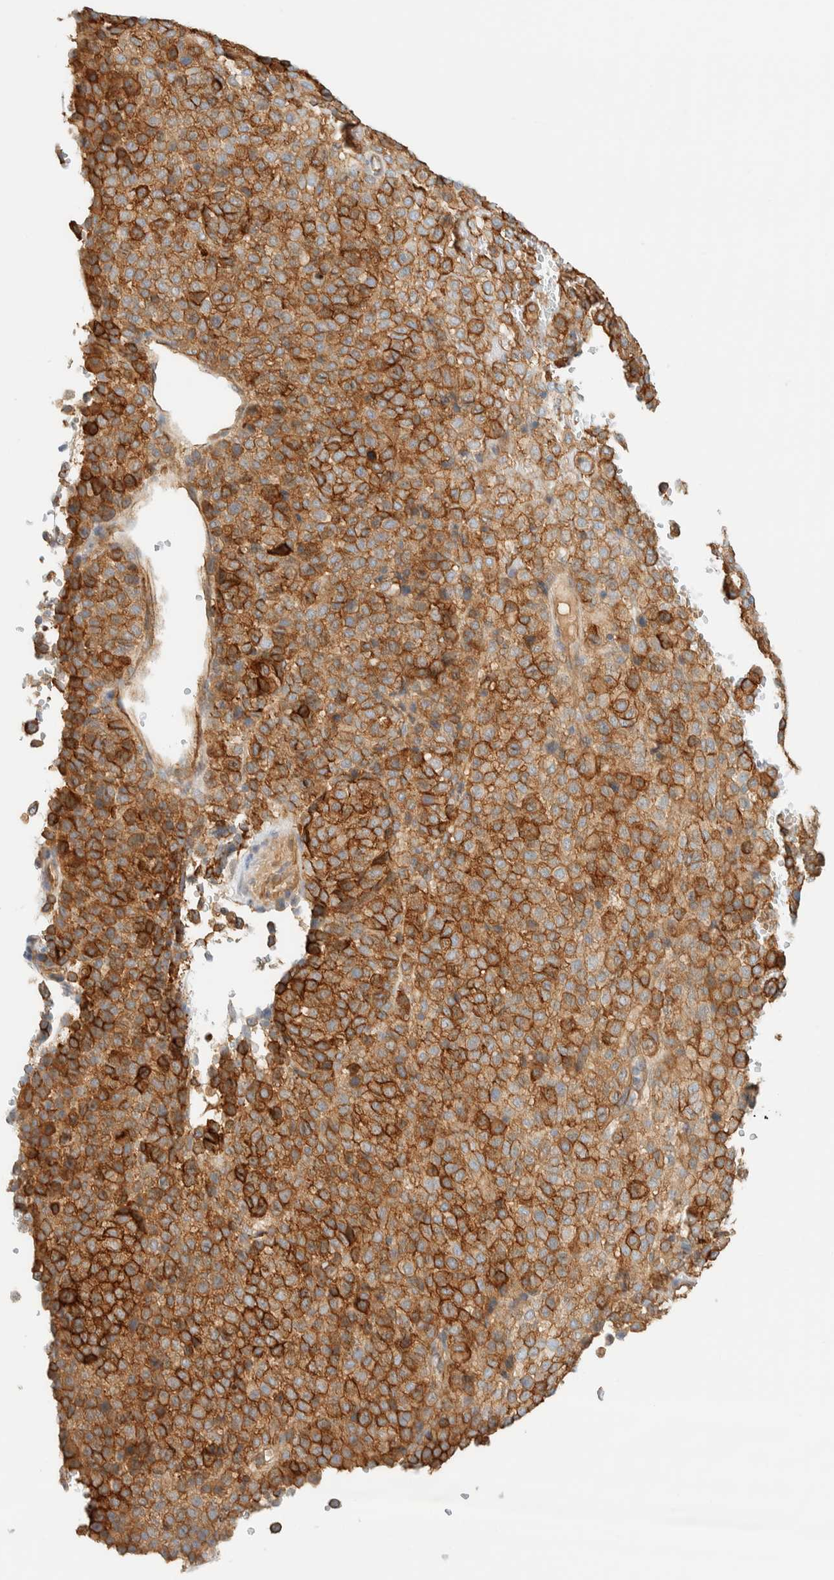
{"staining": {"intensity": "moderate", "quantity": ">75%", "location": "cytoplasmic/membranous"}, "tissue": "melanoma", "cell_type": "Tumor cells", "image_type": "cancer", "snomed": [{"axis": "morphology", "description": "Malignant melanoma, Metastatic site"}, {"axis": "topography", "description": "Pancreas"}], "caption": "An IHC micrograph of tumor tissue is shown. Protein staining in brown shows moderate cytoplasmic/membranous positivity in melanoma within tumor cells.", "gene": "LIMA1", "patient": {"sex": "female", "age": 30}}